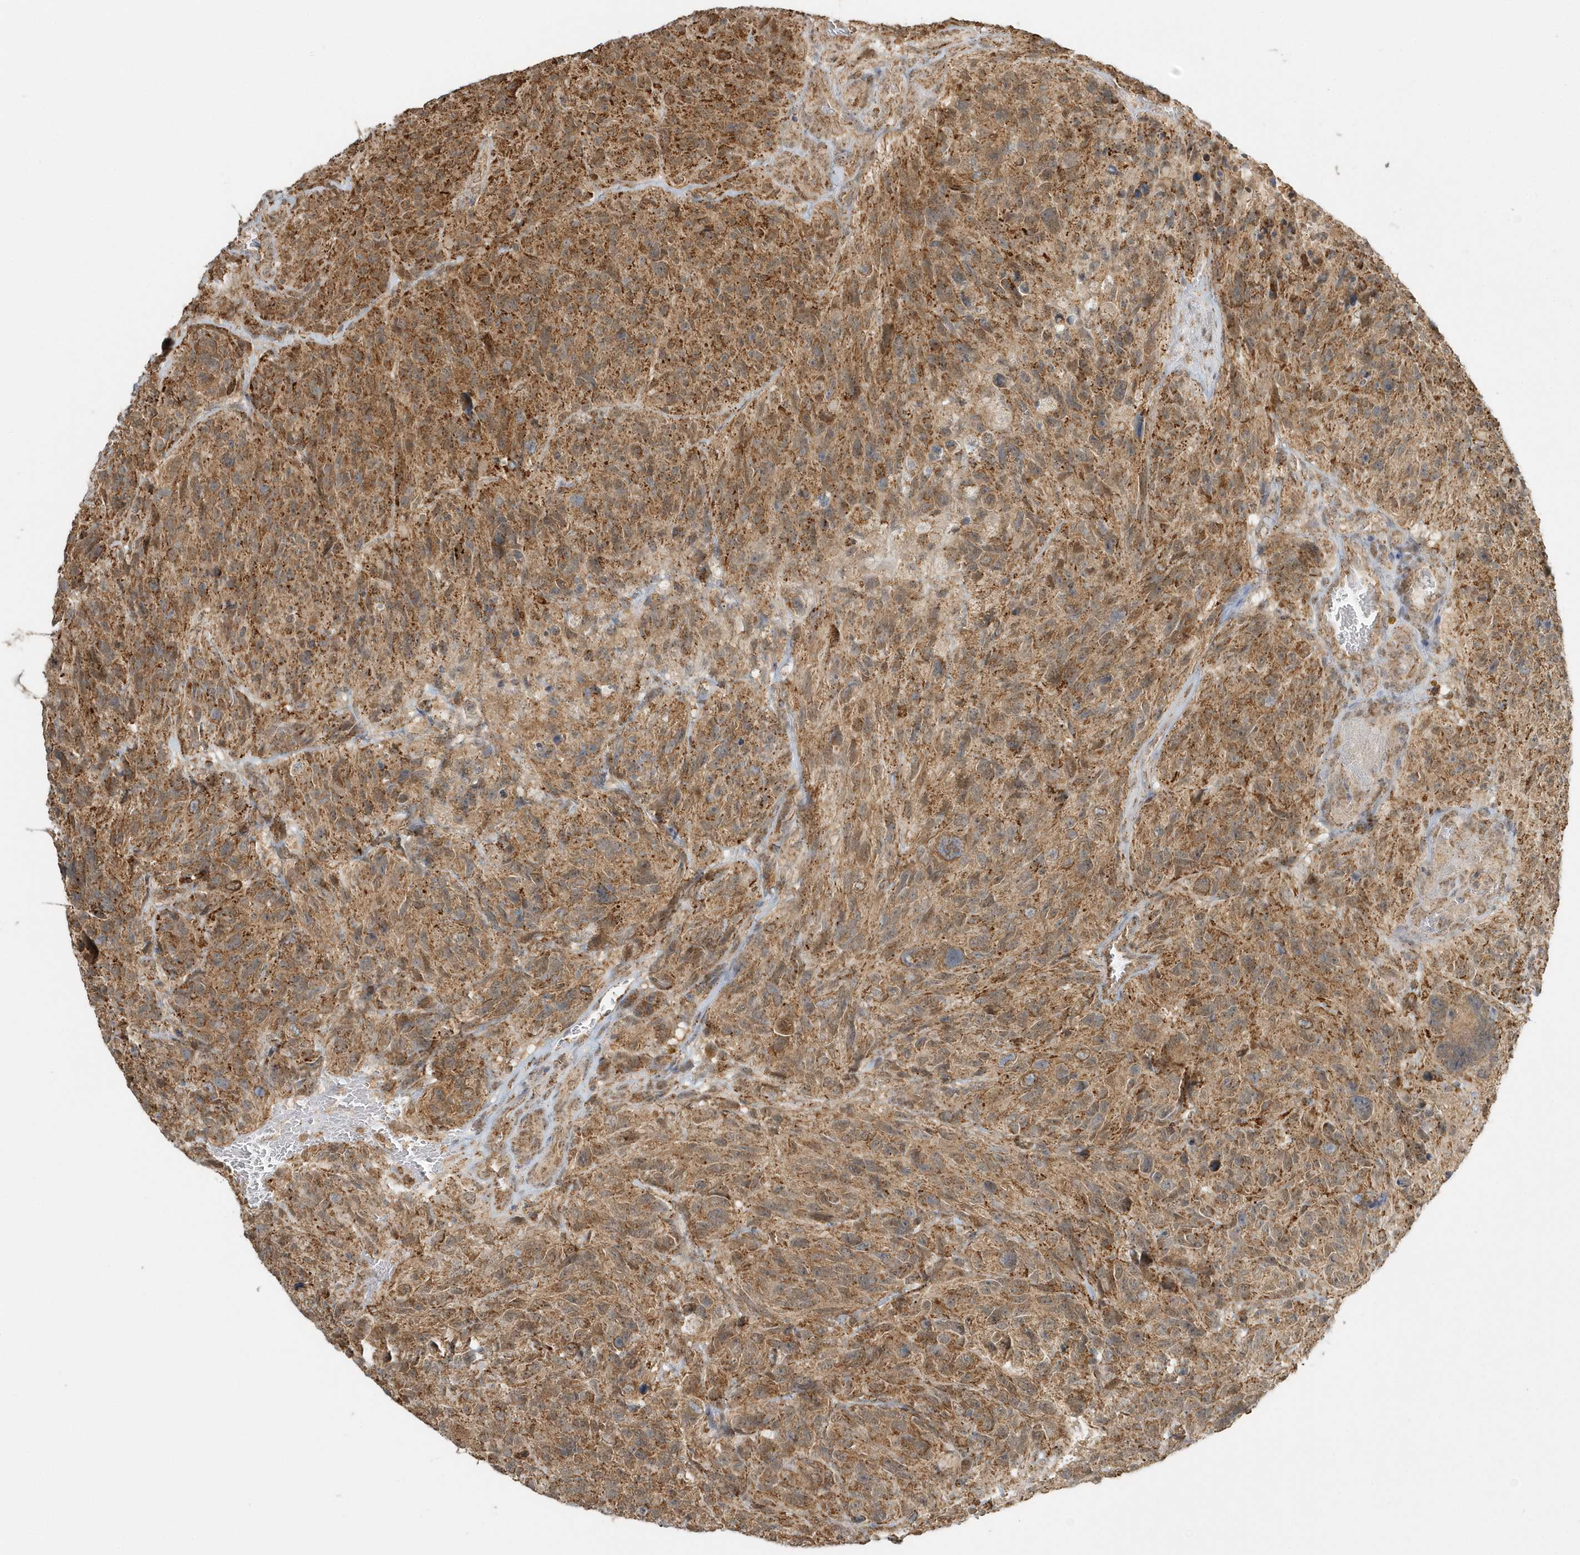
{"staining": {"intensity": "moderate", "quantity": ">75%", "location": "cytoplasmic/membranous,nuclear"}, "tissue": "glioma", "cell_type": "Tumor cells", "image_type": "cancer", "snomed": [{"axis": "morphology", "description": "Glioma, malignant, High grade"}, {"axis": "topography", "description": "Brain"}], "caption": "This is an image of immunohistochemistry staining of malignant high-grade glioma, which shows moderate staining in the cytoplasmic/membranous and nuclear of tumor cells.", "gene": "PSMD6", "patient": {"sex": "male", "age": 69}}